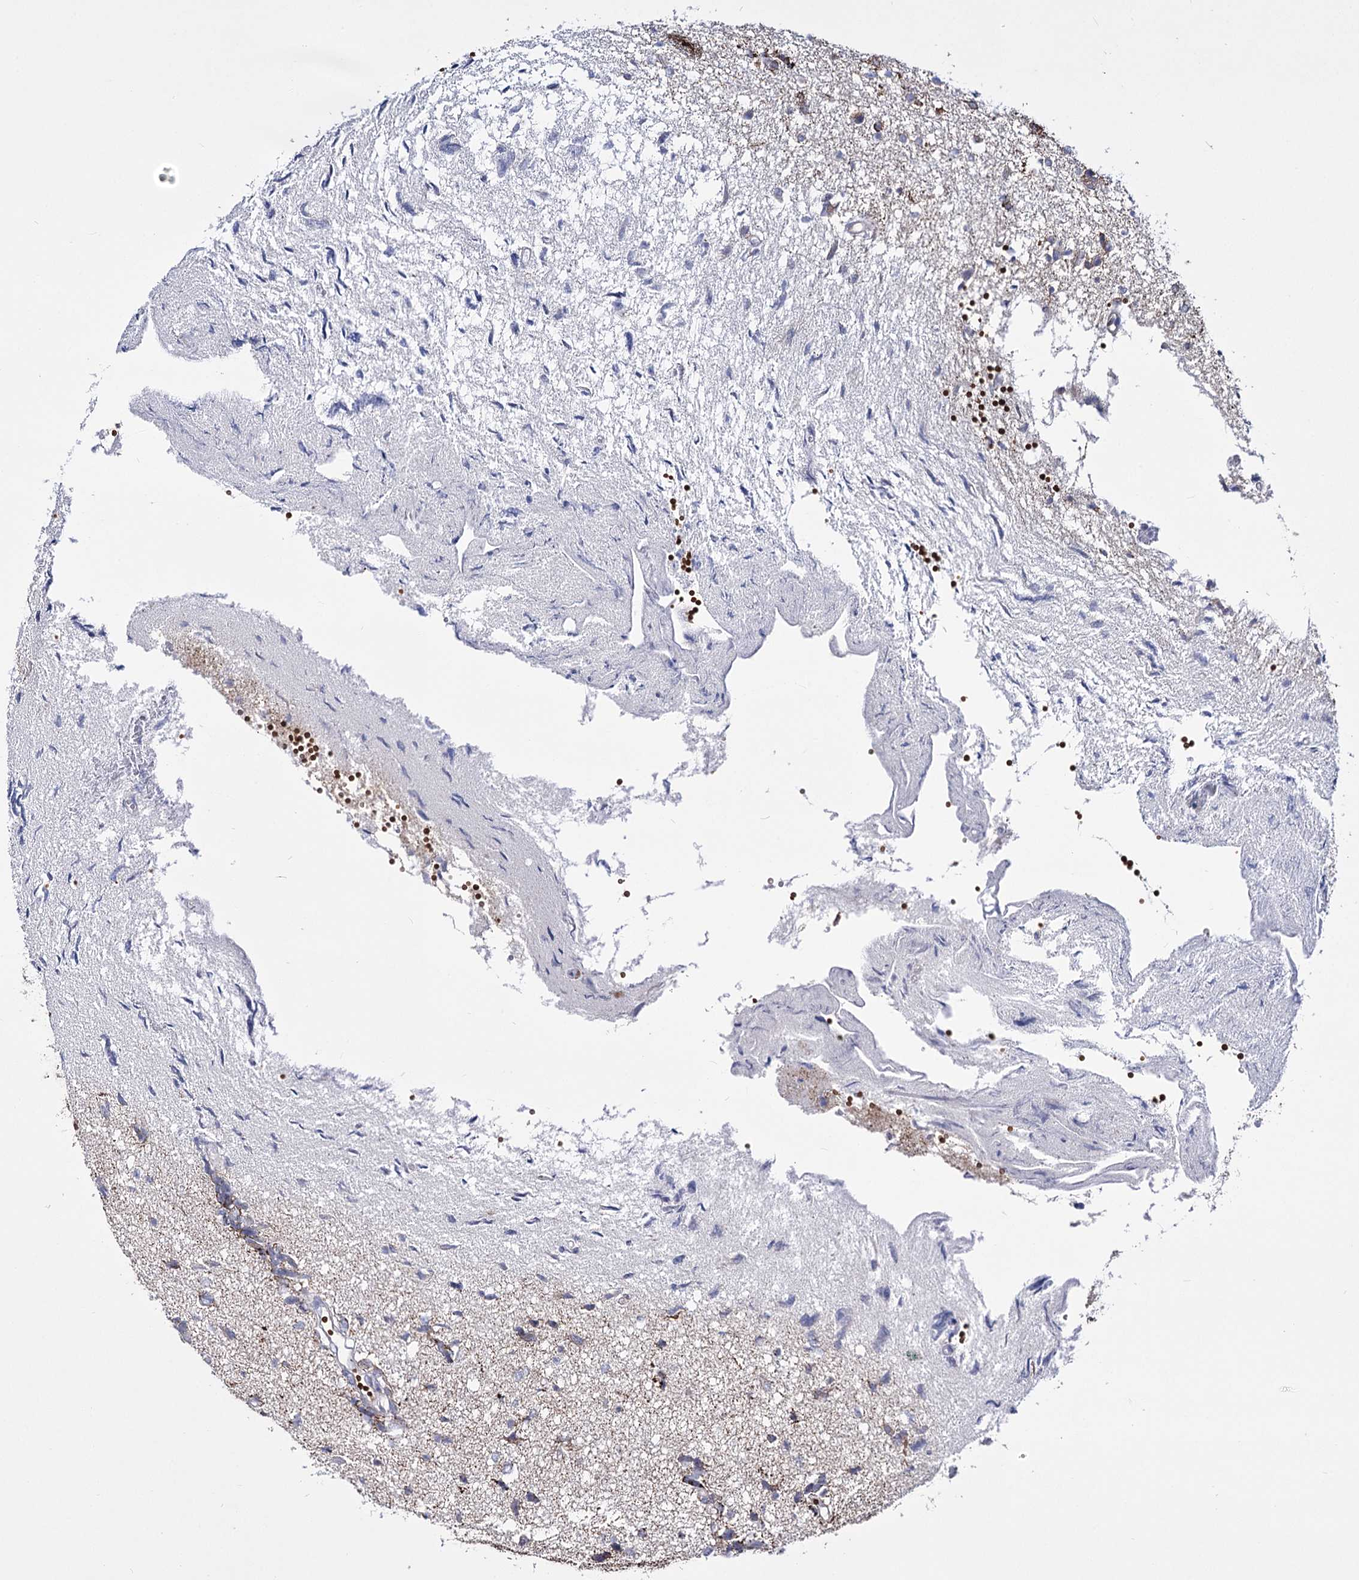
{"staining": {"intensity": "strong", "quantity": "<25%", "location": "cytoplasmic/membranous"}, "tissue": "glioma", "cell_type": "Tumor cells", "image_type": "cancer", "snomed": [{"axis": "morphology", "description": "Glioma, malignant, High grade"}, {"axis": "topography", "description": "Brain"}], "caption": "Human glioma stained with a brown dye reveals strong cytoplasmic/membranous positive staining in approximately <25% of tumor cells.", "gene": "OSBPL5", "patient": {"sex": "female", "age": 59}}